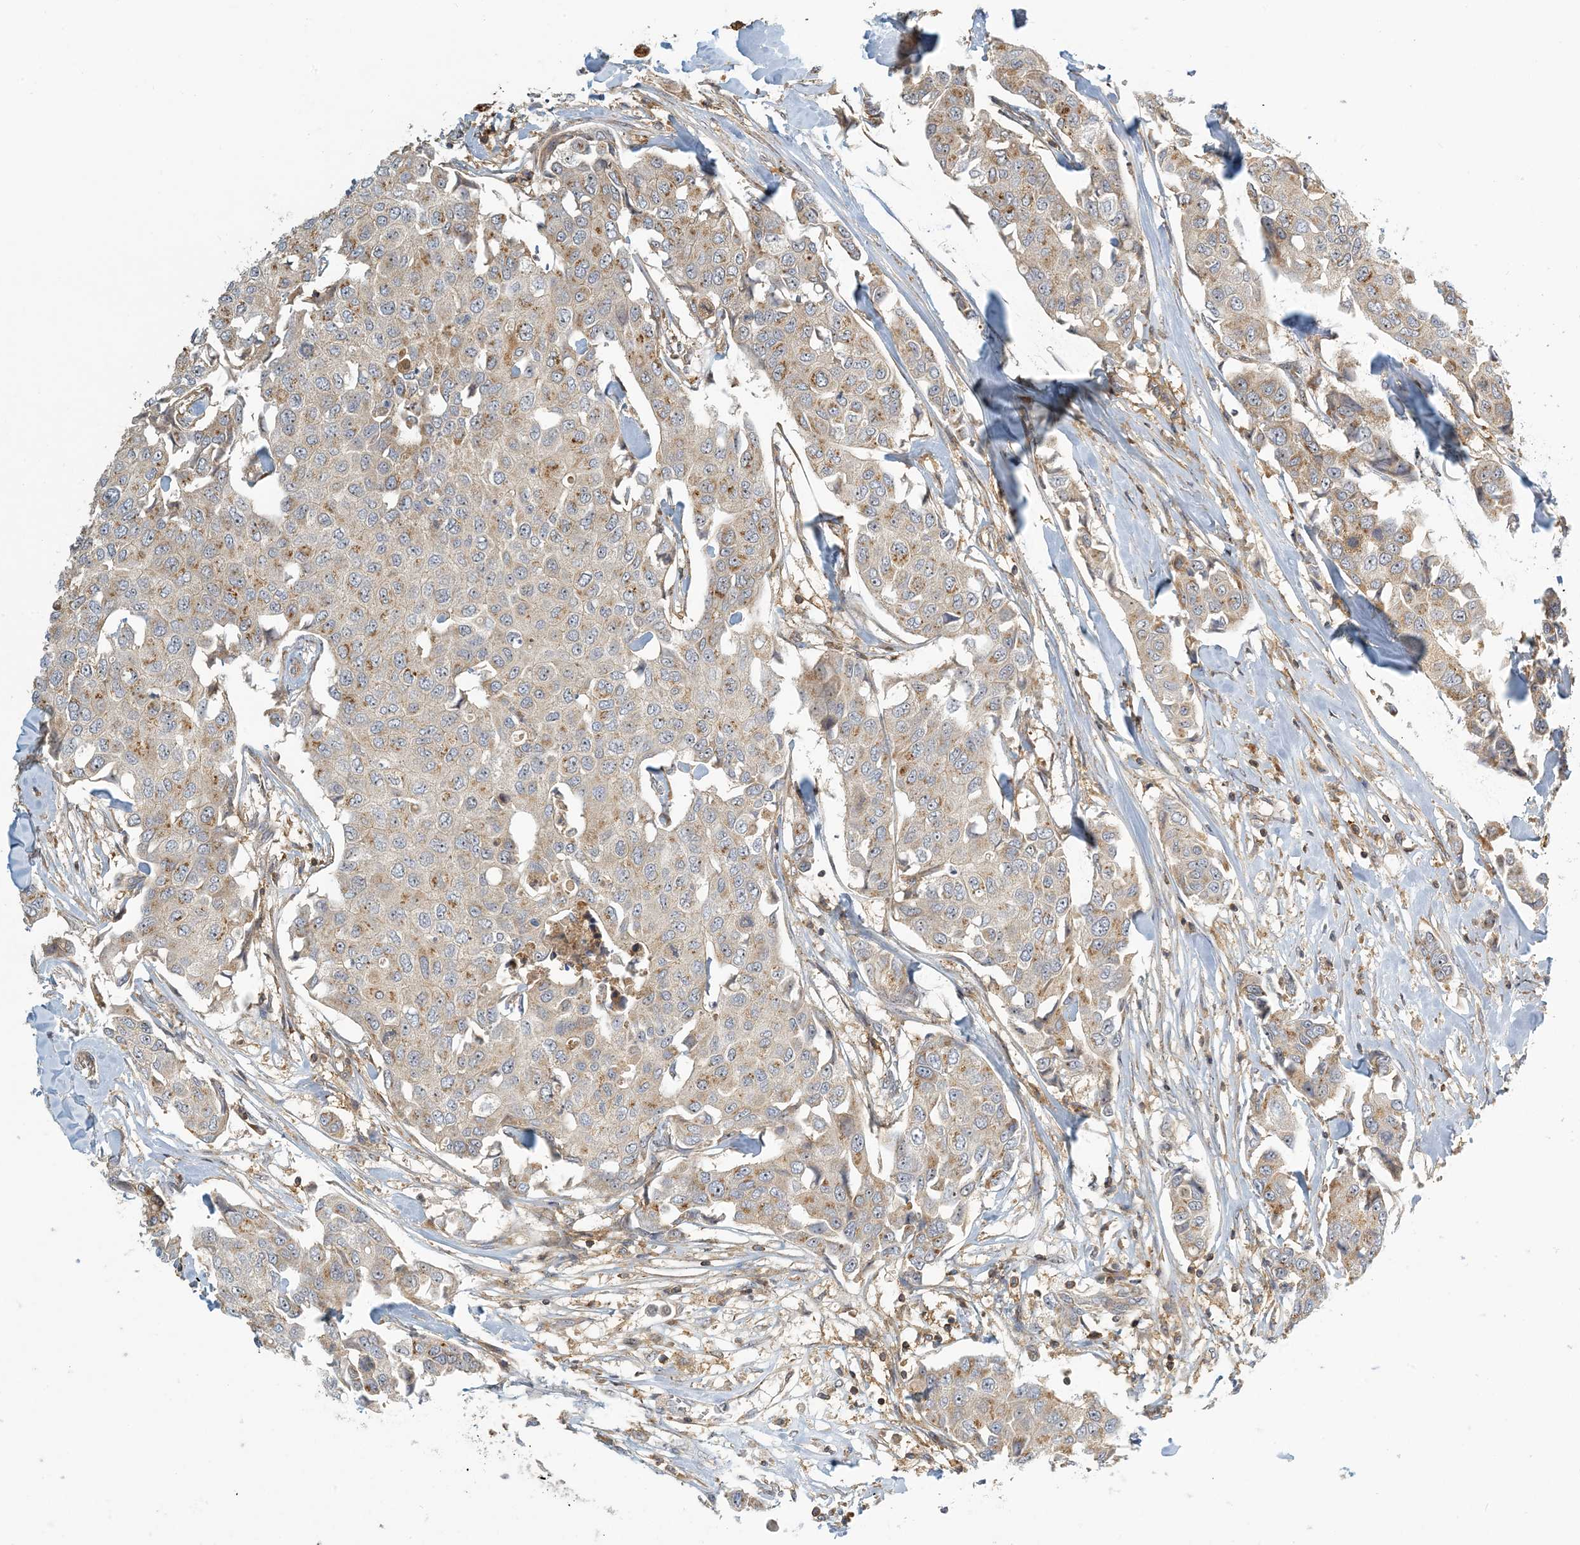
{"staining": {"intensity": "moderate", "quantity": "25%-75%", "location": "cytoplasmic/membranous"}, "tissue": "breast cancer", "cell_type": "Tumor cells", "image_type": "cancer", "snomed": [{"axis": "morphology", "description": "Duct carcinoma"}, {"axis": "topography", "description": "Breast"}], "caption": "Infiltrating ductal carcinoma (breast) stained for a protein (brown) shows moderate cytoplasmic/membranous positive expression in approximately 25%-75% of tumor cells.", "gene": "COLEC11", "patient": {"sex": "female", "age": 80}}